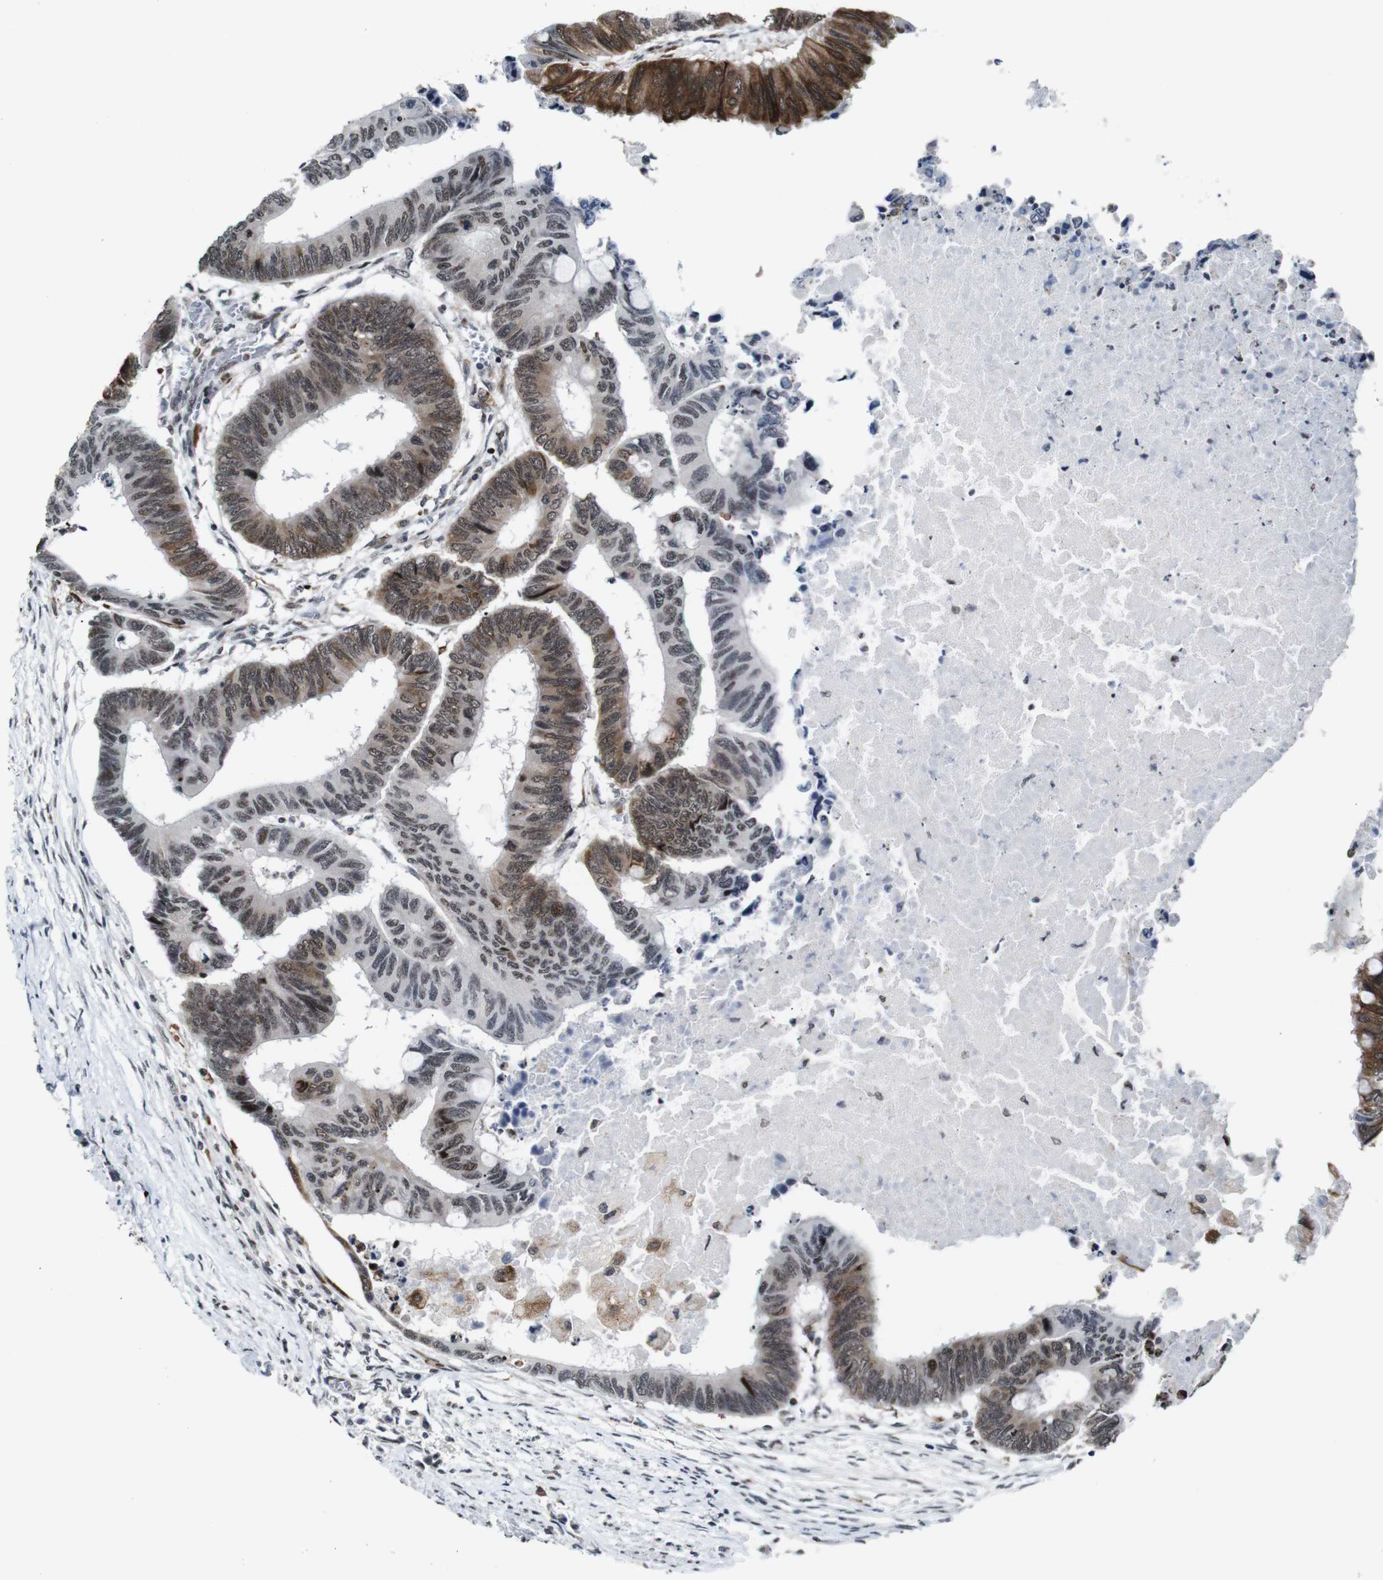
{"staining": {"intensity": "moderate", "quantity": ">75%", "location": "cytoplasmic/membranous,nuclear"}, "tissue": "colorectal cancer", "cell_type": "Tumor cells", "image_type": "cancer", "snomed": [{"axis": "morphology", "description": "Normal tissue, NOS"}, {"axis": "morphology", "description": "Adenocarcinoma, NOS"}, {"axis": "topography", "description": "Rectum"}, {"axis": "topography", "description": "Peripheral nerve tissue"}], "caption": "About >75% of tumor cells in human adenocarcinoma (colorectal) show moderate cytoplasmic/membranous and nuclear protein staining as visualized by brown immunohistochemical staining.", "gene": "EIF4G1", "patient": {"sex": "male", "age": 92}}